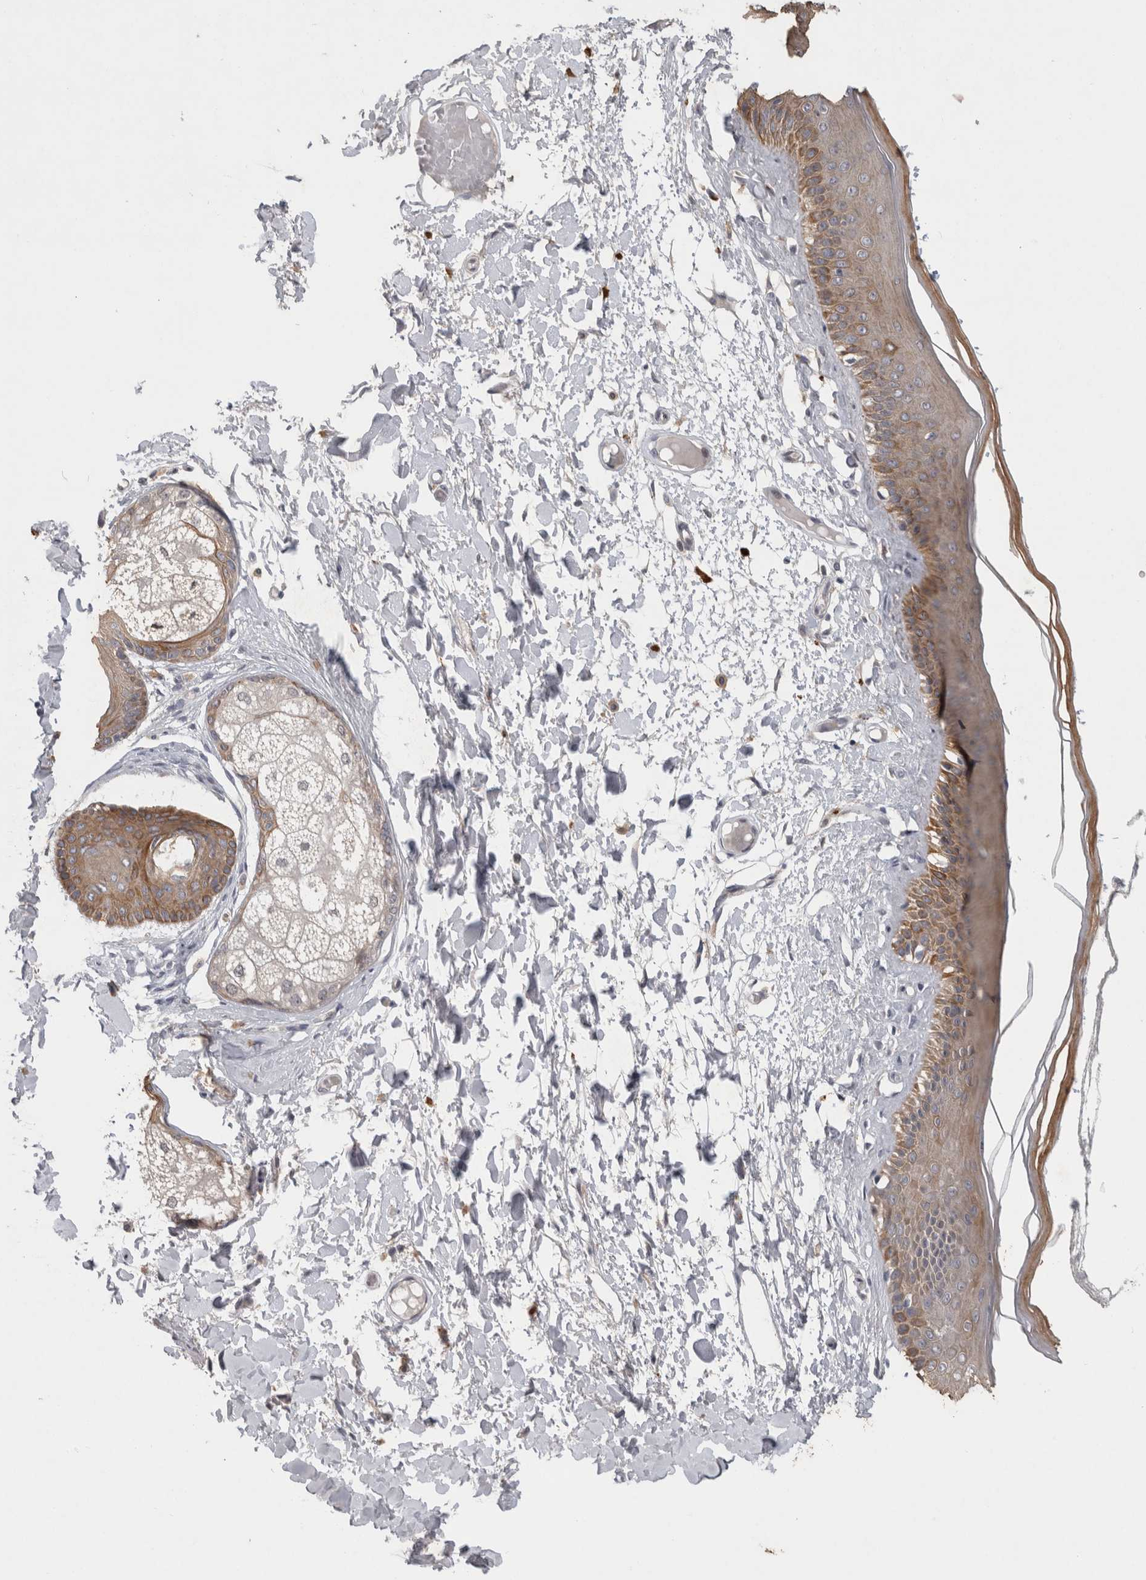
{"staining": {"intensity": "moderate", "quantity": "25%-75%", "location": "cytoplasmic/membranous"}, "tissue": "skin", "cell_type": "Epidermal cells", "image_type": "normal", "snomed": [{"axis": "morphology", "description": "Normal tissue, NOS"}, {"axis": "topography", "description": "Vulva"}], "caption": "Human skin stained for a protein (brown) reveals moderate cytoplasmic/membranous positive staining in approximately 25%-75% of epidermal cells.", "gene": "RHPN1", "patient": {"sex": "female", "age": 73}}